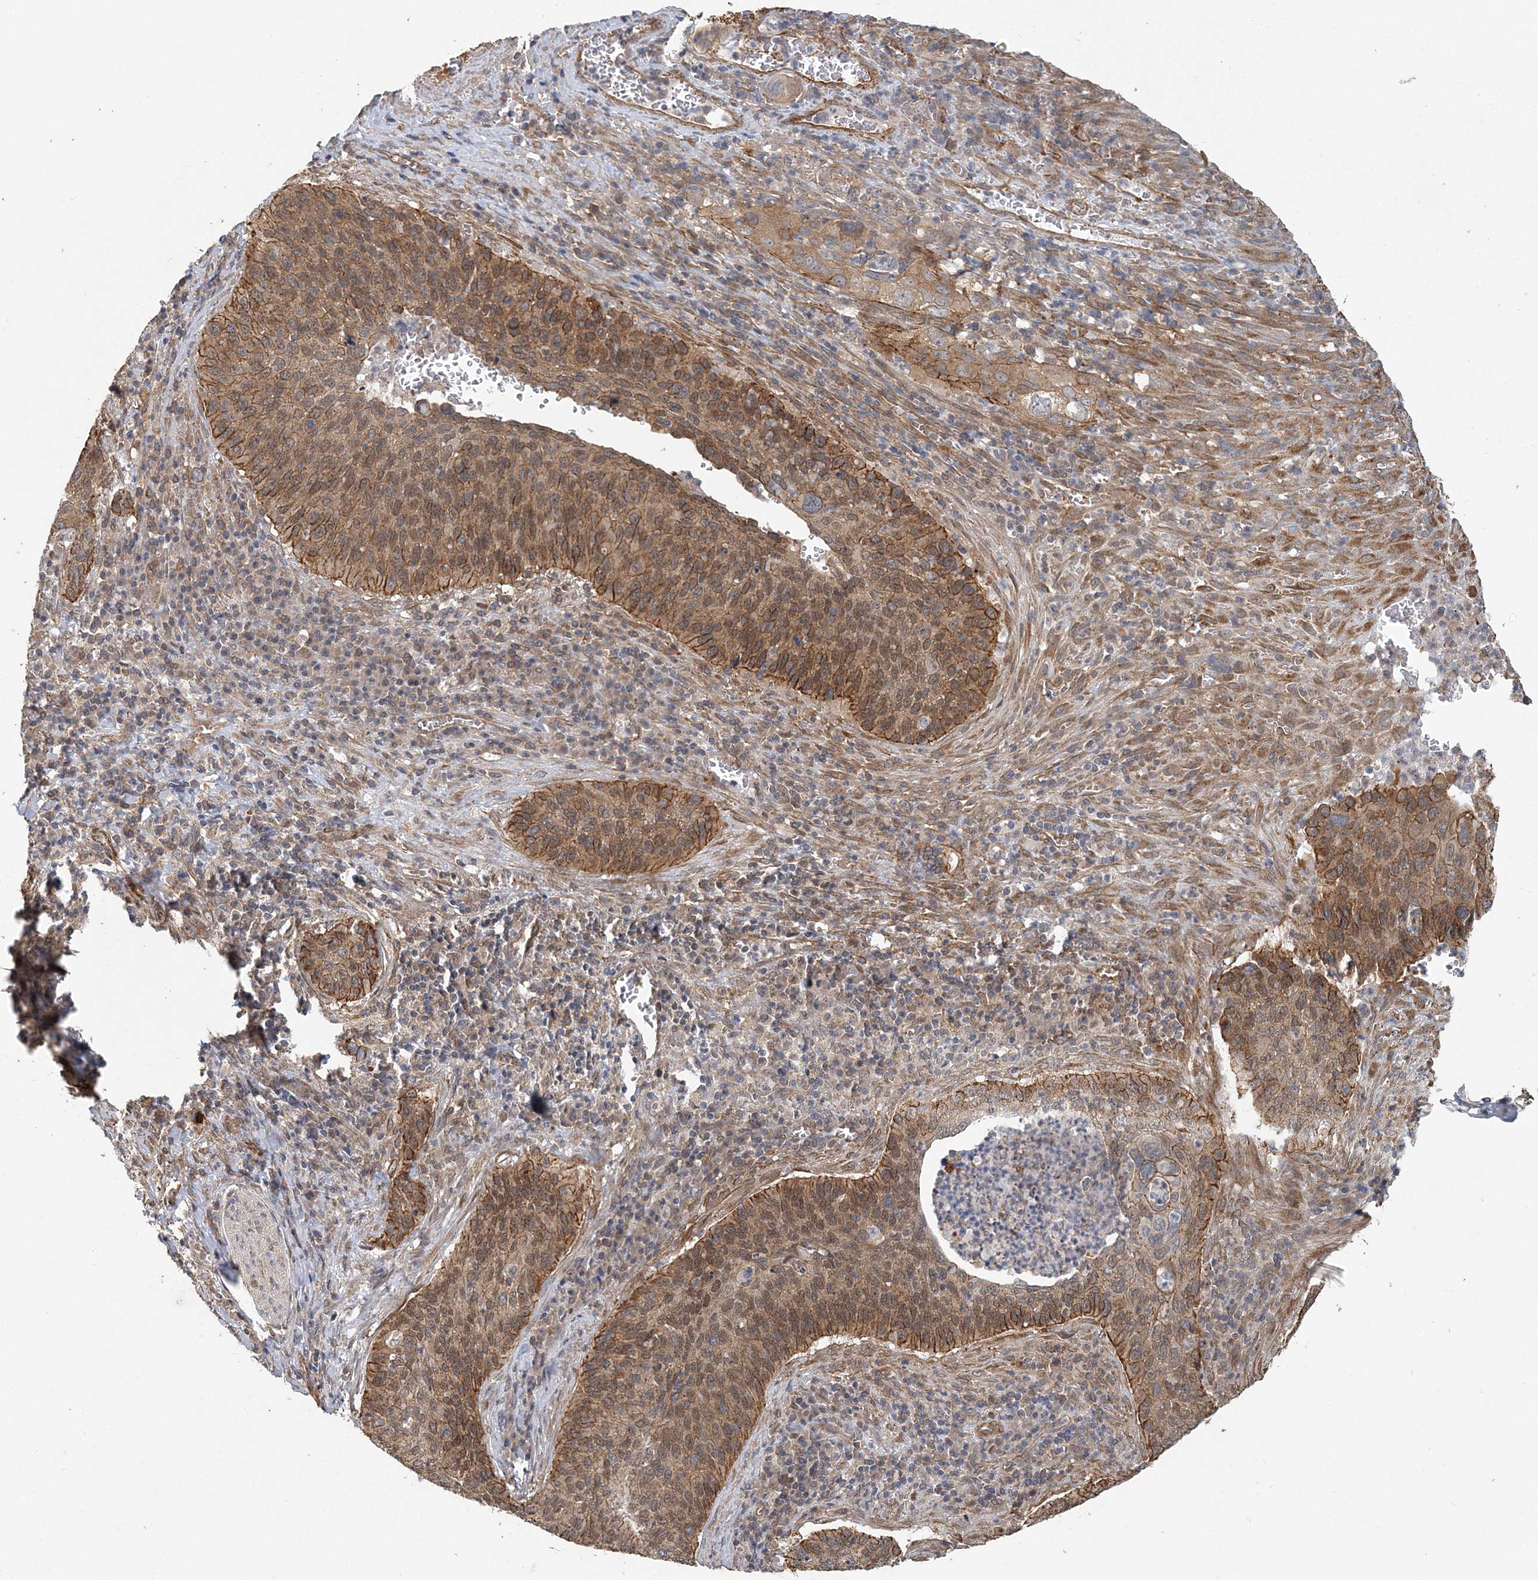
{"staining": {"intensity": "moderate", "quantity": ">75%", "location": "cytoplasmic/membranous"}, "tissue": "cervical cancer", "cell_type": "Tumor cells", "image_type": "cancer", "snomed": [{"axis": "morphology", "description": "Squamous cell carcinoma, NOS"}, {"axis": "topography", "description": "Cervix"}], "caption": "Squamous cell carcinoma (cervical) stained with immunohistochemistry (IHC) demonstrates moderate cytoplasmic/membranous expression in approximately >75% of tumor cells.", "gene": "MAT2B", "patient": {"sex": "female", "age": 53}}